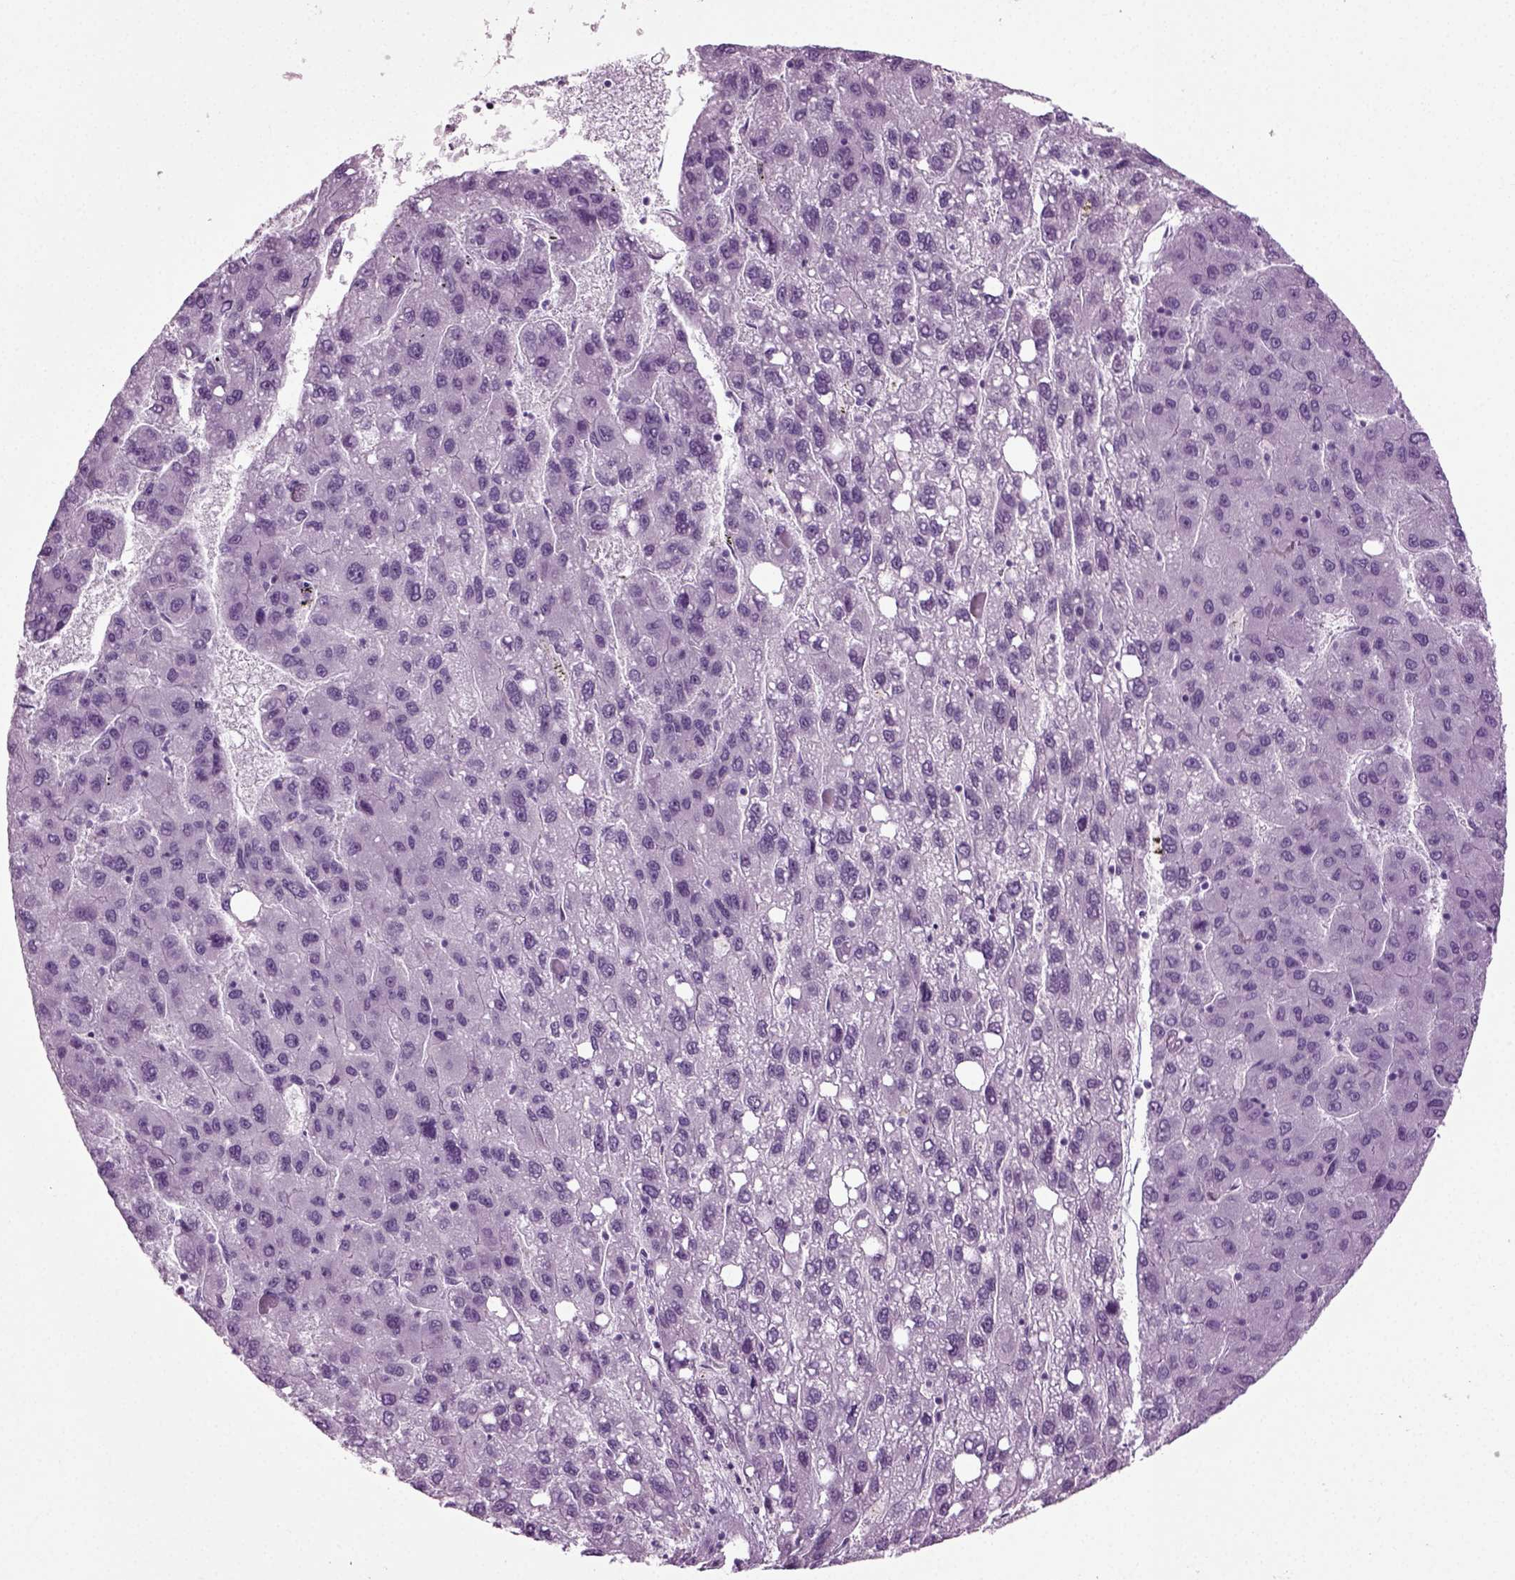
{"staining": {"intensity": "negative", "quantity": "none", "location": "none"}, "tissue": "liver cancer", "cell_type": "Tumor cells", "image_type": "cancer", "snomed": [{"axis": "morphology", "description": "Carcinoma, Hepatocellular, NOS"}, {"axis": "topography", "description": "Liver"}], "caption": "Immunohistochemistry (IHC) of human hepatocellular carcinoma (liver) exhibits no positivity in tumor cells. (Stains: DAB IHC with hematoxylin counter stain, Microscopy: brightfield microscopy at high magnification).", "gene": "PRLH", "patient": {"sex": "female", "age": 82}}